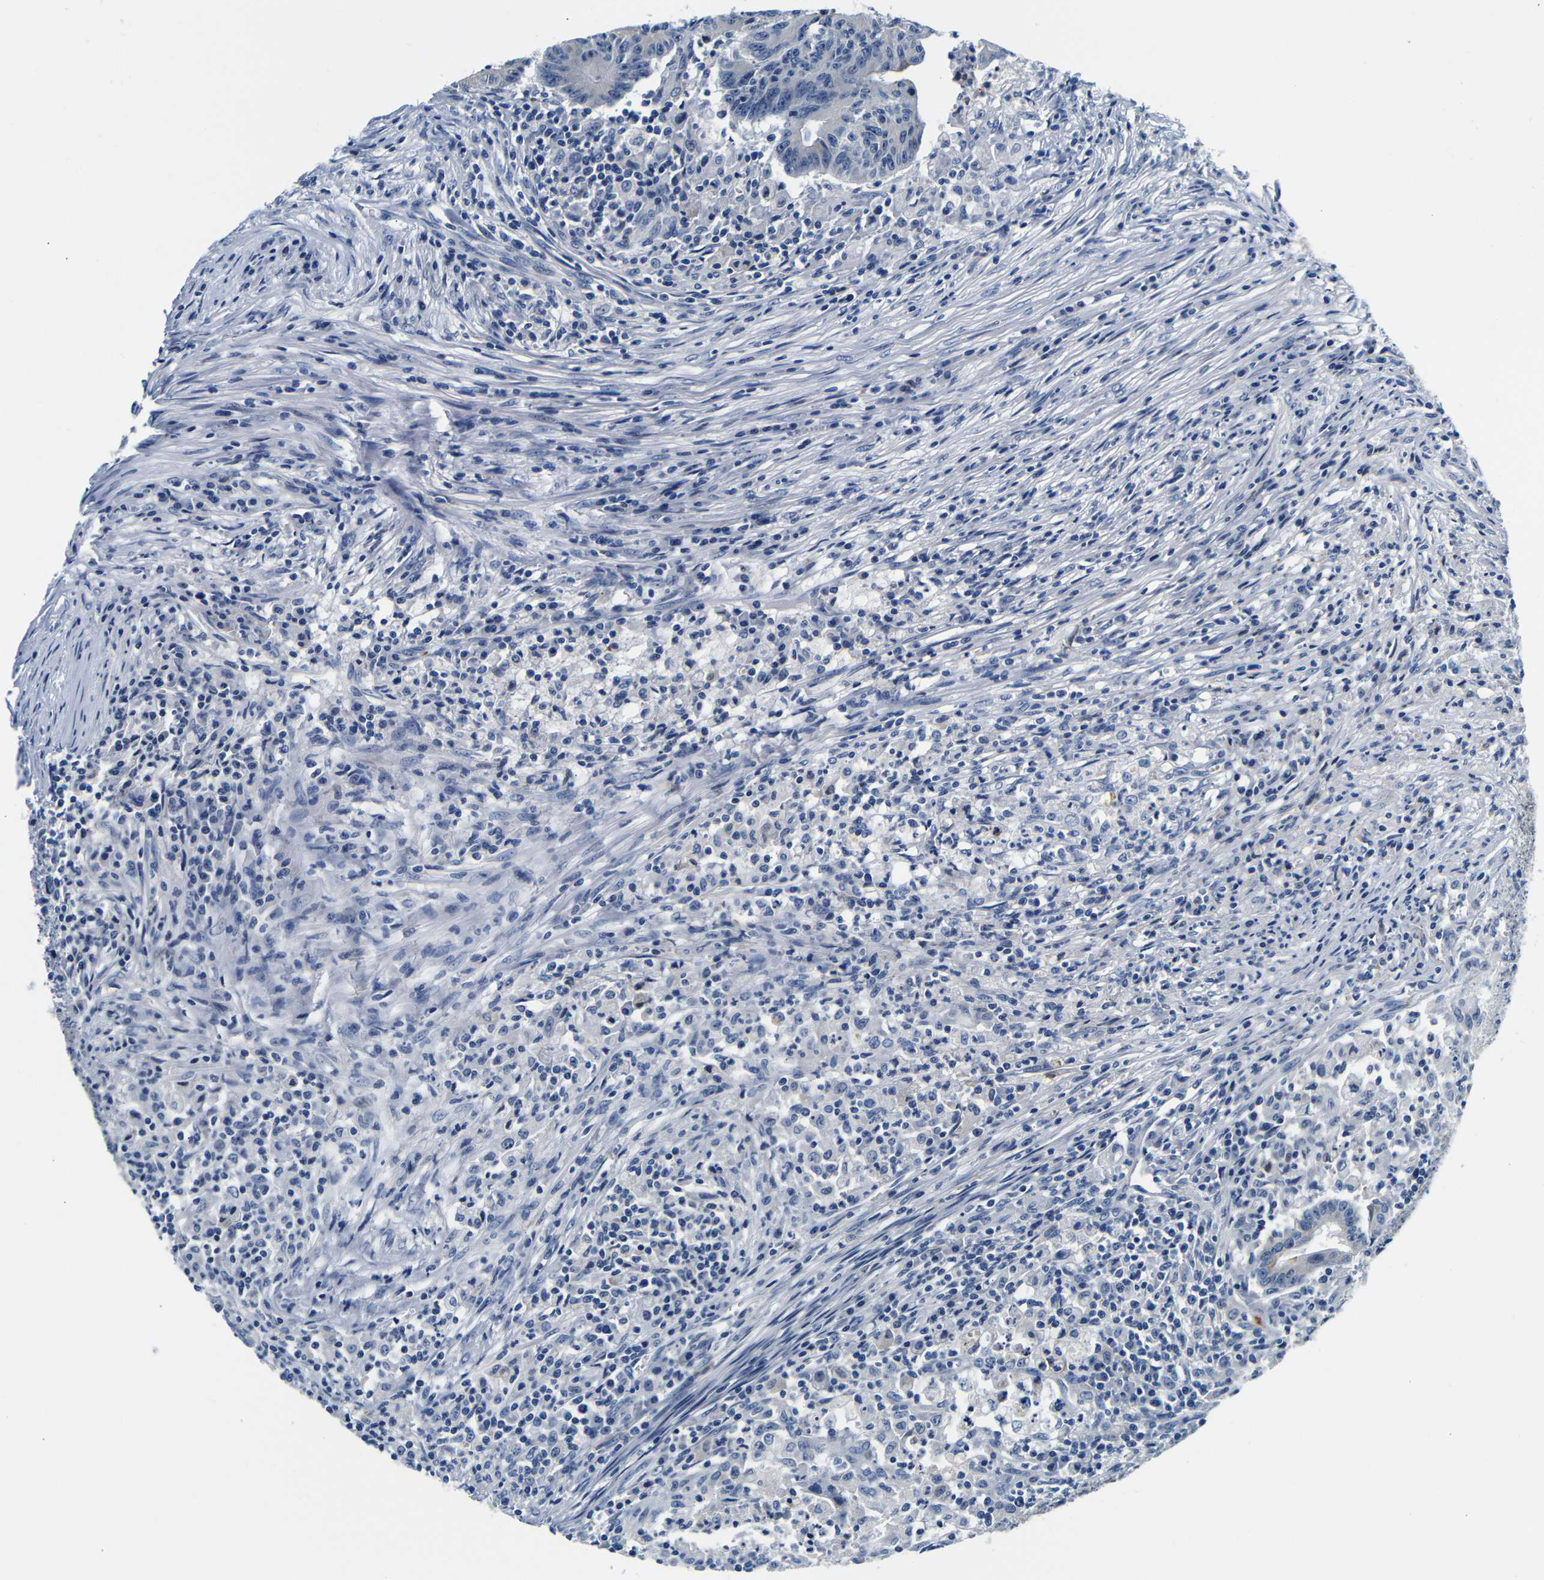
{"staining": {"intensity": "negative", "quantity": "none", "location": "none"}, "tissue": "colorectal cancer", "cell_type": "Tumor cells", "image_type": "cancer", "snomed": [{"axis": "morphology", "description": "Adenocarcinoma, NOS"}, {"axis": "topography", "description": "Colon"}], "caption": "Immunohistochemistry image of adenocarcinoma (colorectal) stained for a protein (brown), which exhibits no positivity in tumor cells.", "gene": "GP1BA", "patient": {"sex": "male", "age": 45}}